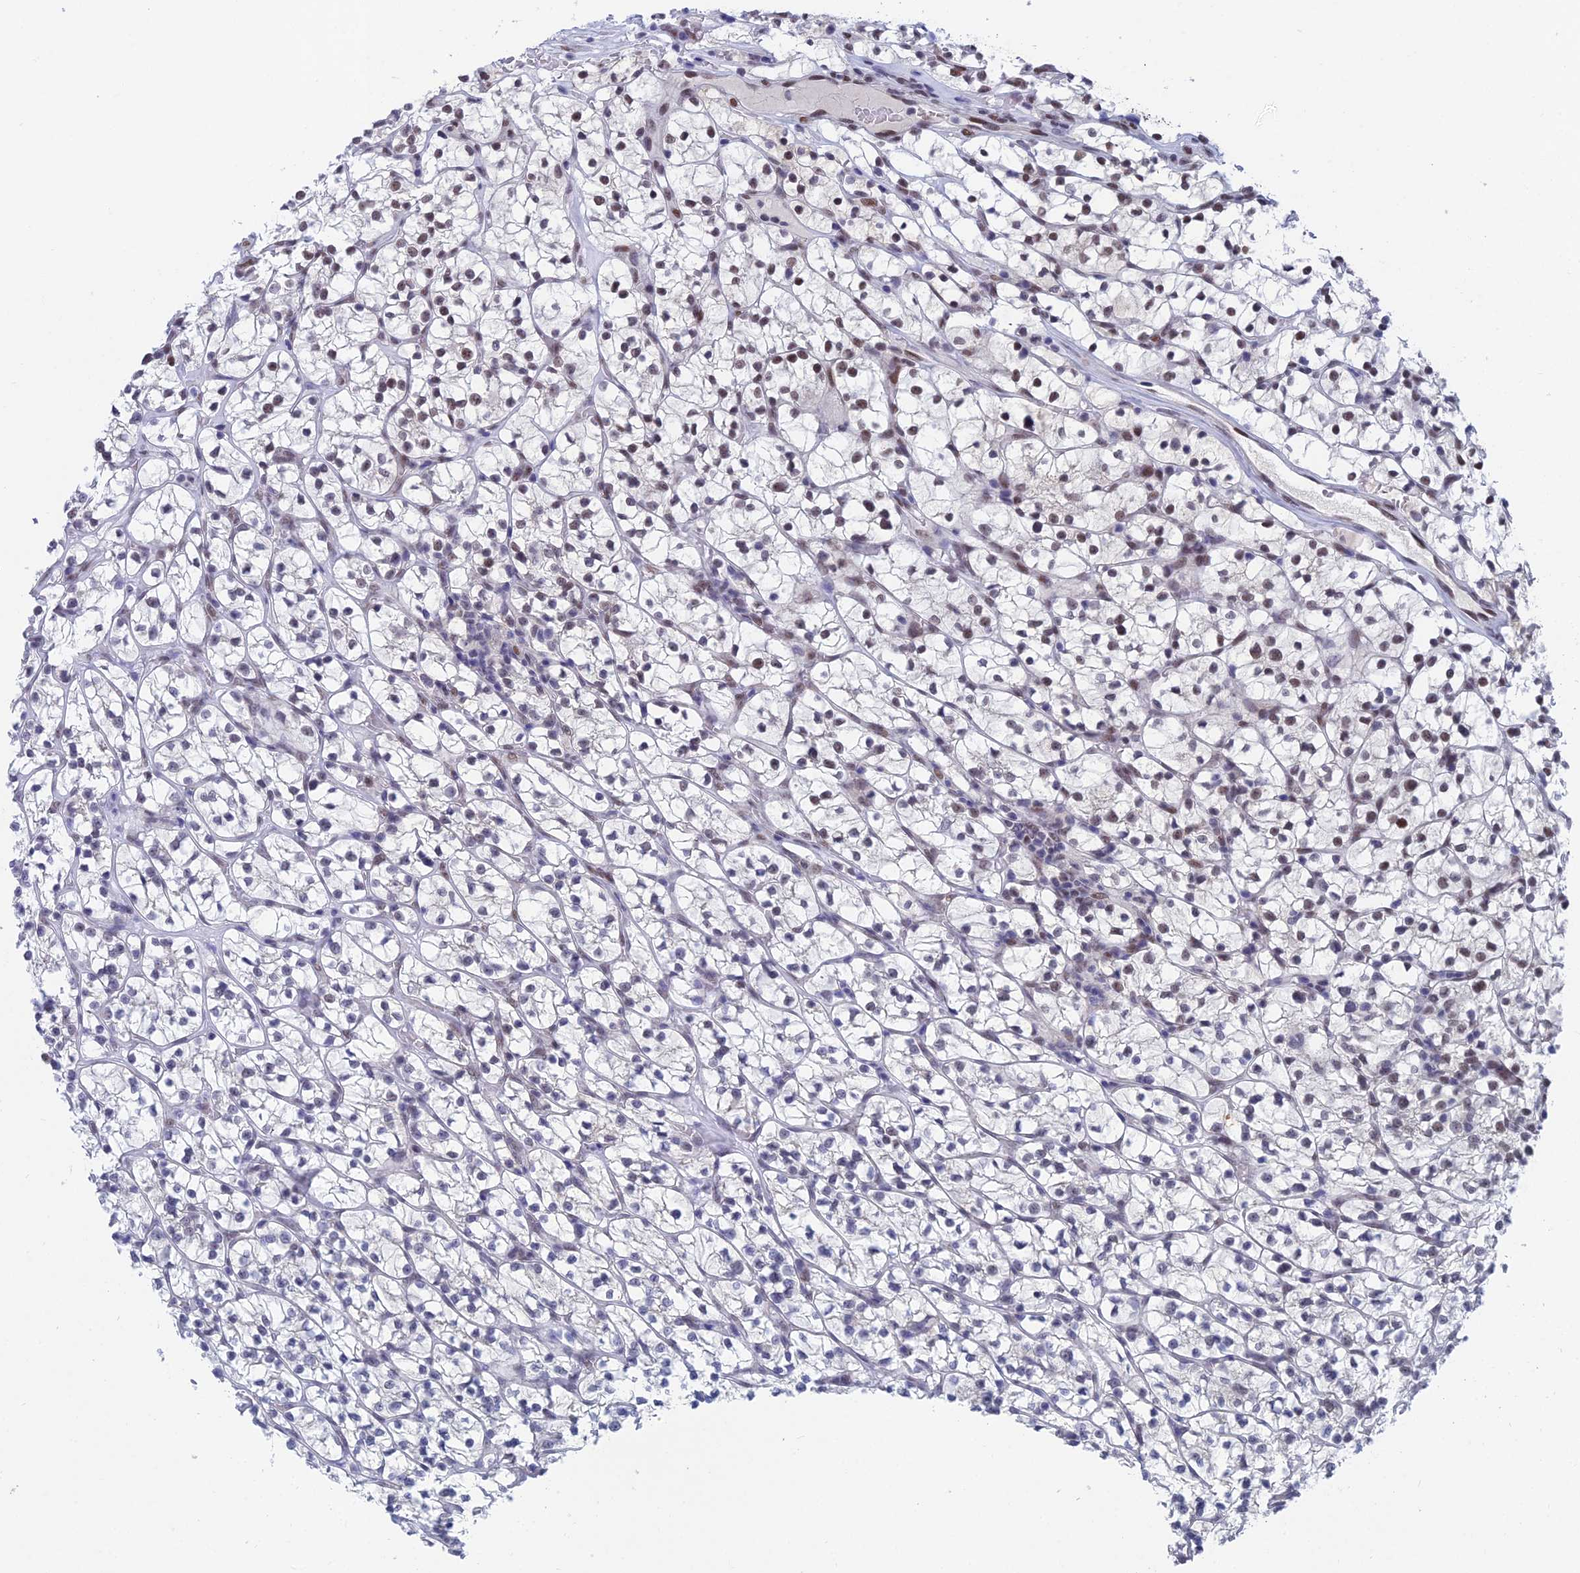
{"staining": {"intensity": "moderate", "quantity": "<25%", "location": "nuclear"}, "tissue": "renal cancer", "cell_type": "Tumor cells", "image_type": "cancer", "snomed": [{"axis": "morphology", "description": "Adenocarcinoma, NOS"}, {"axis": "topography", "description": "Kidney"}], "caption": "The micrograph exhibits immunohistochemical staining of renal adenocarcinoma. There is moderate nuclear expression is identified in about <25% of tumor cells. (brown staining indicates protein expression, while blue staining denotes nuclei).", "gene": "NABP2", "patient": {"sex": "female", "age": 64}}